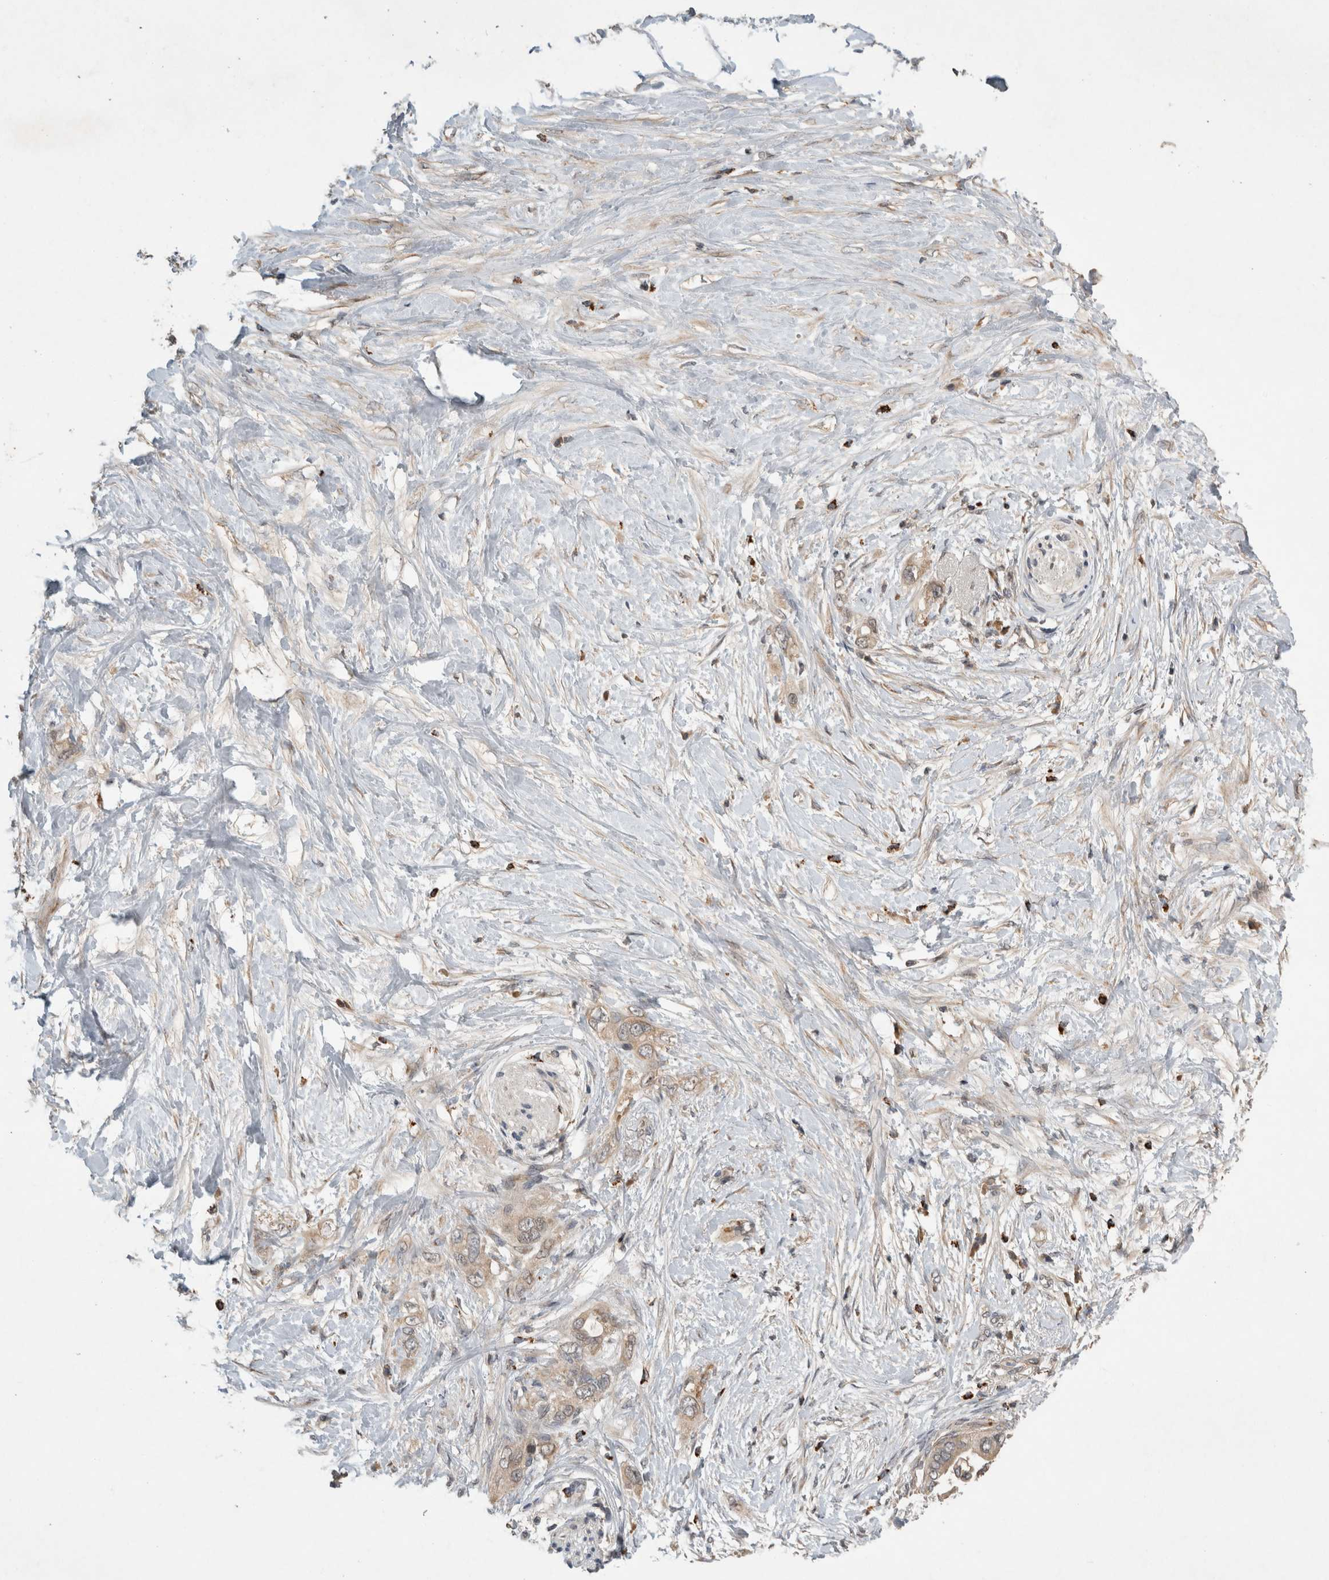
{"staining": {"intensity": "weak", "quantity": "25%-75%", "location": "cytoplasmic/membranous"}, "tissue": "pancreatic cancer", "cell_type": "Tumor cells", "image_type": "cancer", "snomed": [{"axis": "morphology", "description": "Adenocarcinoma, NOS"}, {"axis": "topography", "description": "Pancreas"}], "caption": "DAB (3,3'-diaminobenzidine) immunohistochemical staining of pancreatic adenocarcinoma displays weak cytoplasmic/membranous protein expression in approximately 25%-75% of tumor cells. The protein is stained brown, and the nuclei are stained in blue (DAB (3,3'-diaminobenzidine) IHC with brightfield microscopy, high magnification).", "gene": "SERAC1", "patient": {"sex": "female", "age": 56}}